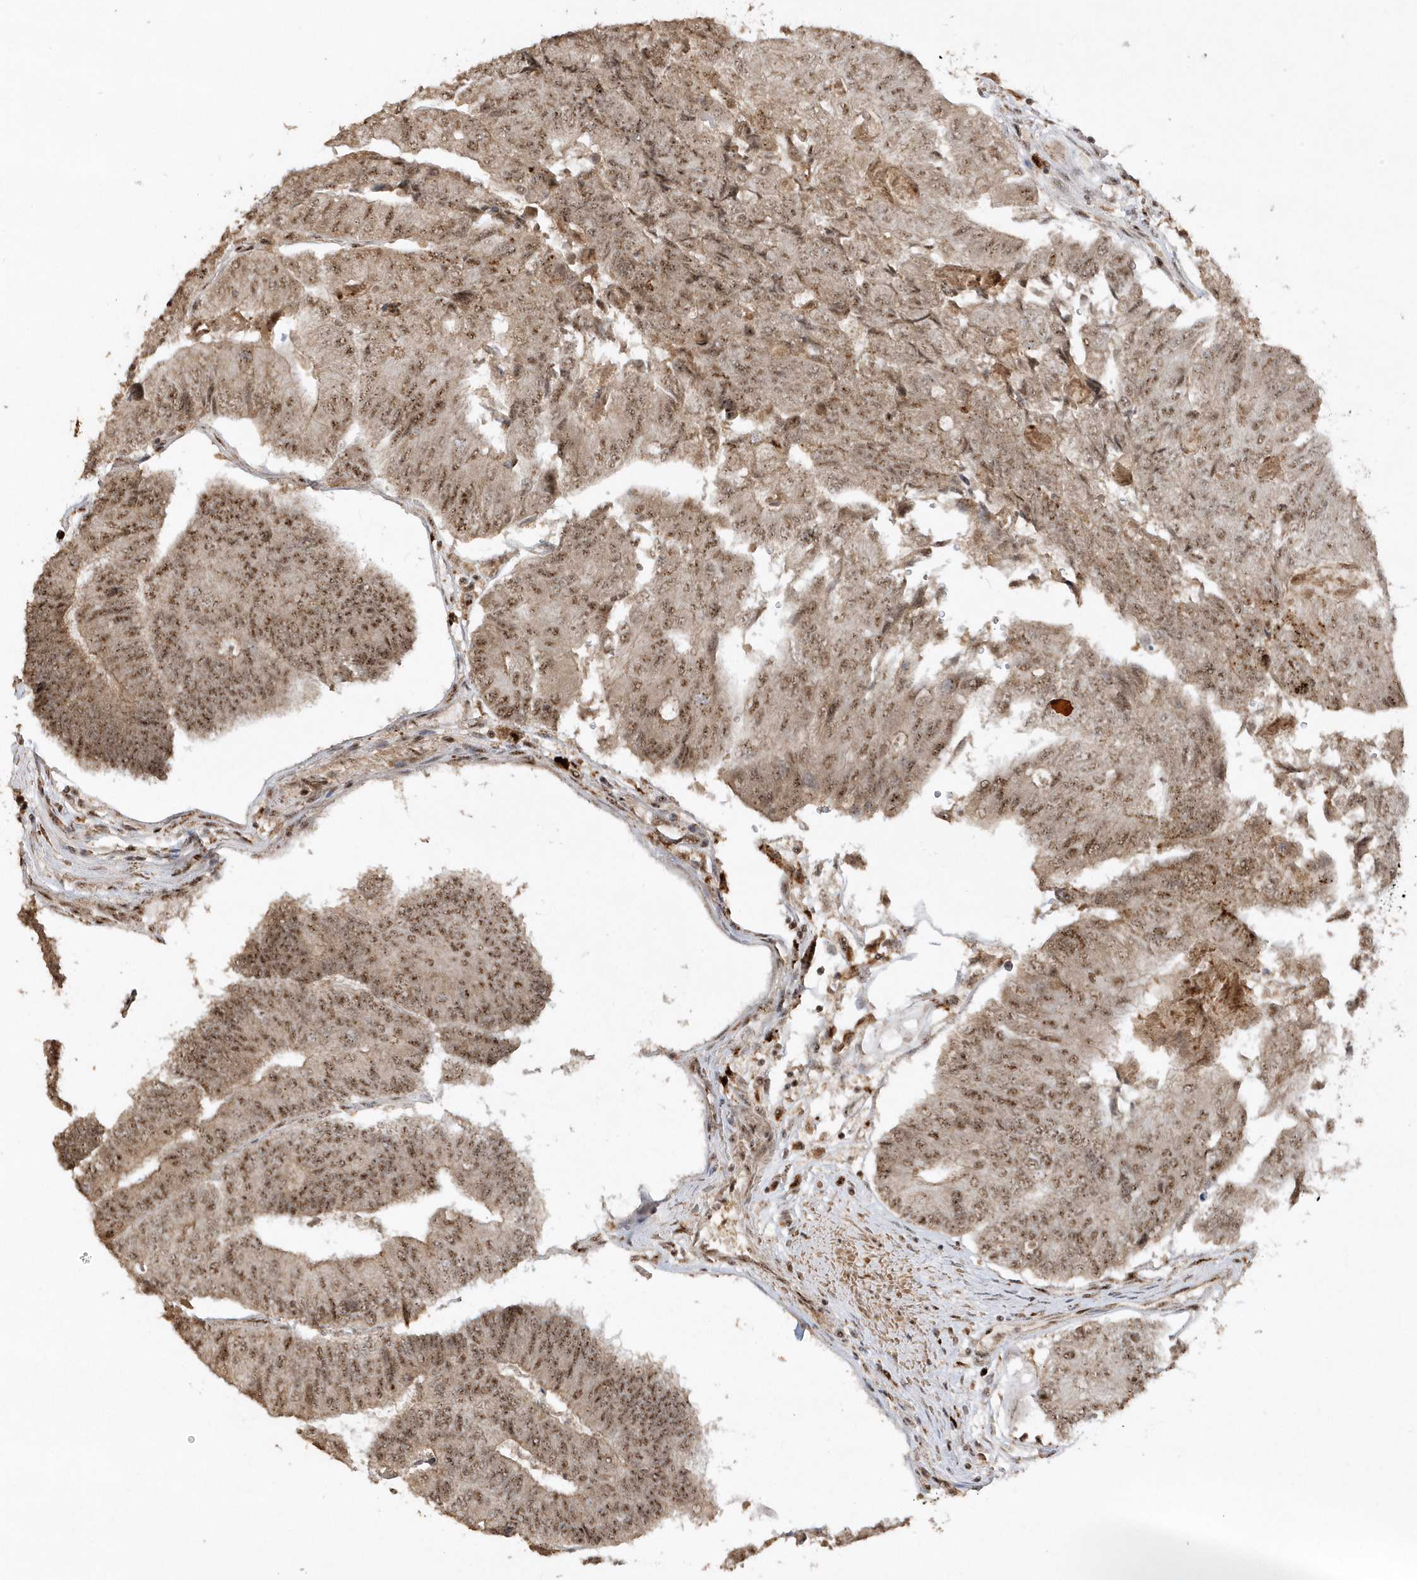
{"staining": {"intensity": "strong", "quantity": ">75%", "location": "nuclear"}, "tissue": "colorectal cancer", "cell_type": "Tumor cells", "image_type": "cancer", "snomed": [{"axis": "morphology", "description": "Adenocarcinoma, NOS"}, {"axis": "topography", "description": "Colon"}], "caption": "IHC image of neoplastic tissue: colorectal adenocarcinoma stained using immunohistochemistry (IHC) displays high levels of strong protein expression localized specifically in the nuclear of tumor cells, appearing as a nuclear brown color.", "gene": "POLR3B", "patient": {"sex": "female", "age": 67}}